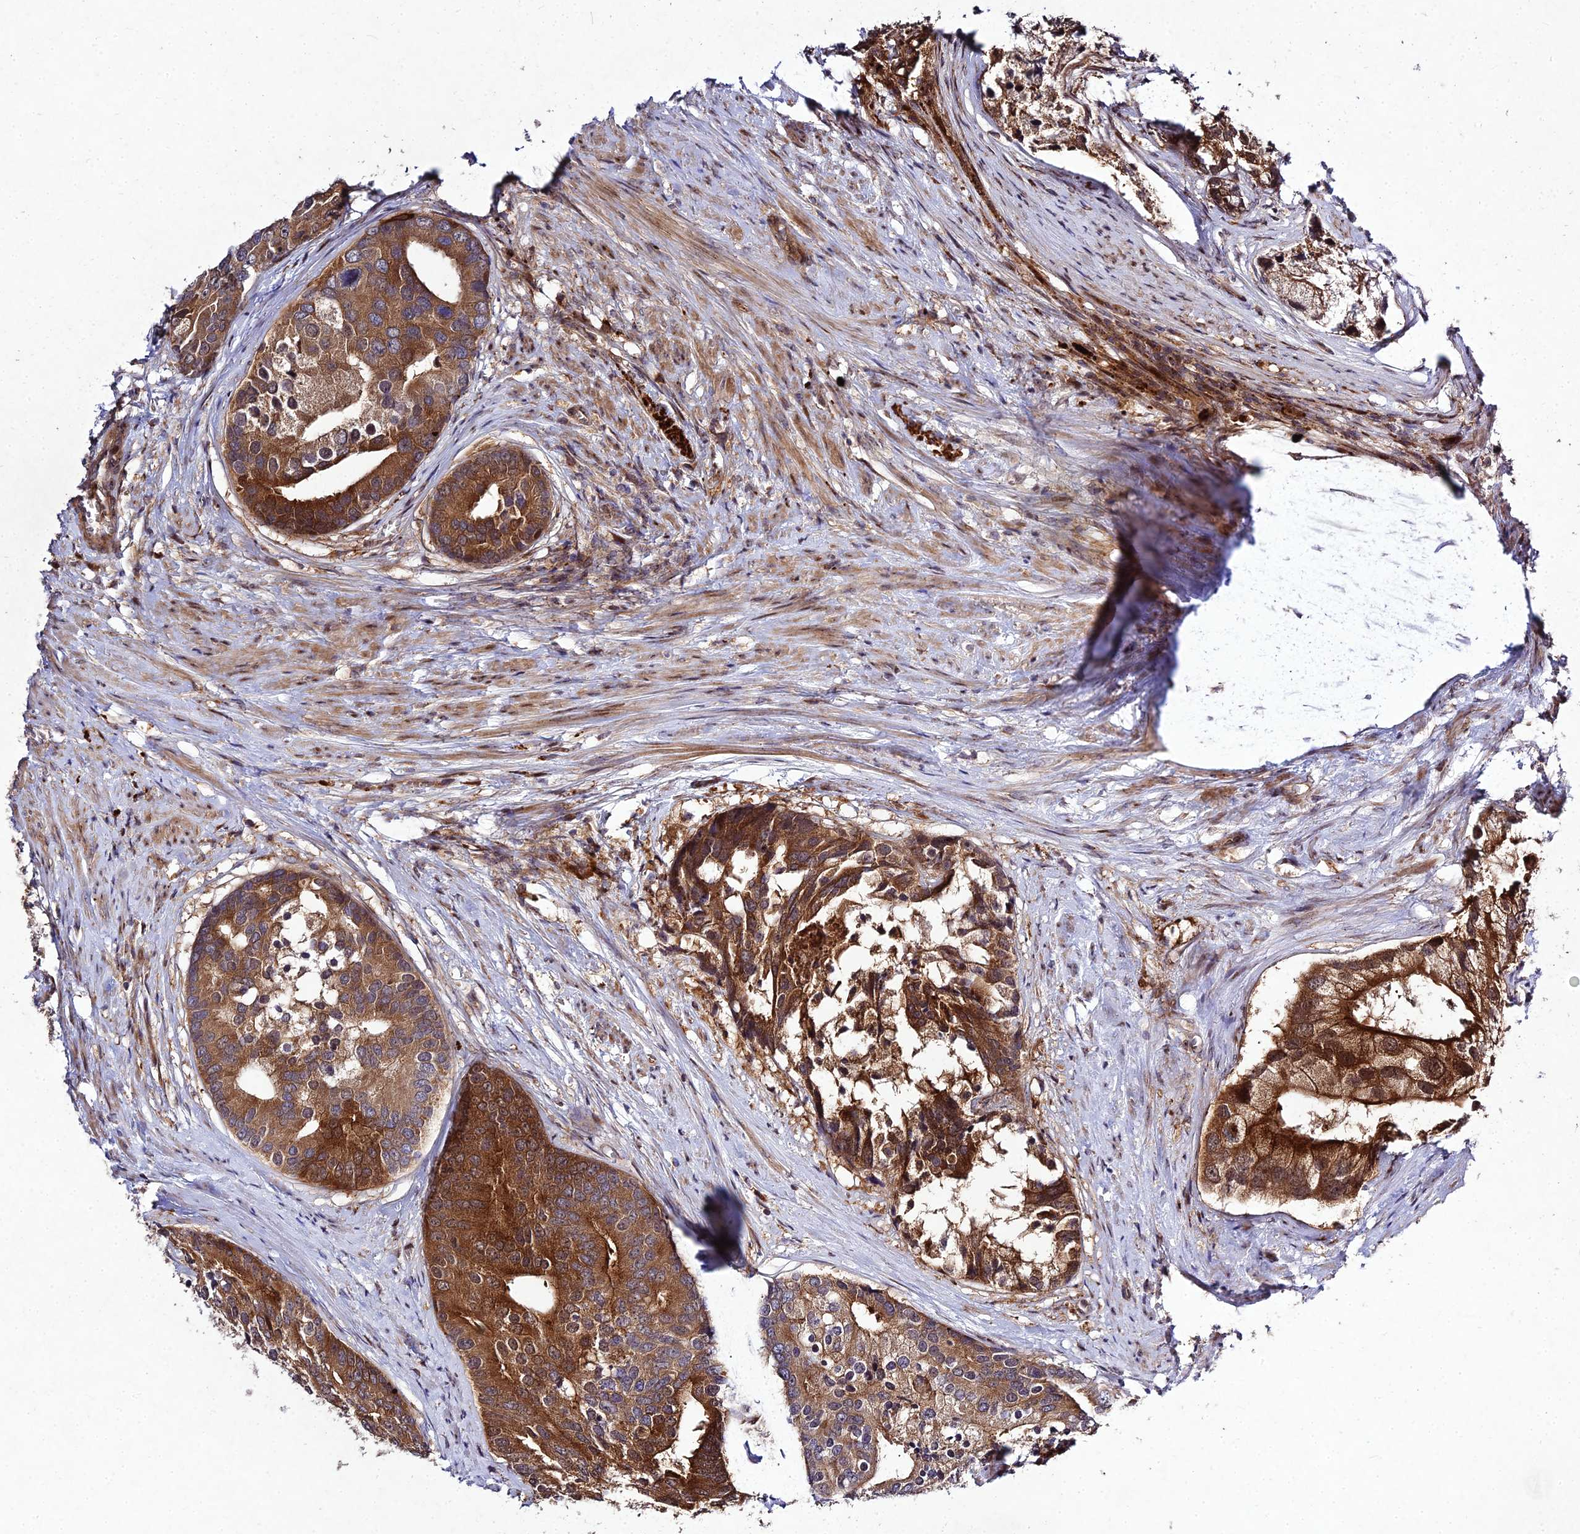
{"staining": {"intensity": "strong", "quantity": ">75%", "location": "cytoplasmic/membranous,nuclear"}, "tissue": "prostate cancer", "cell_type": "Tumor cells", "image_type": "cancer", "snomed": [{"axis": "morphology", "description": "Adenocarcinoma, High grade"}, {"axis": "topography", "description": "Prostate"}], "caption": "A high amount of strong cytoplasmic/membranous and nuclear expression is identified in about >75% of tumor cells in prostate cancer (high-grade adenocarcinoma) tissue.", "gene": "MKKS", "patient": {"sex": "male", "age": 62}}